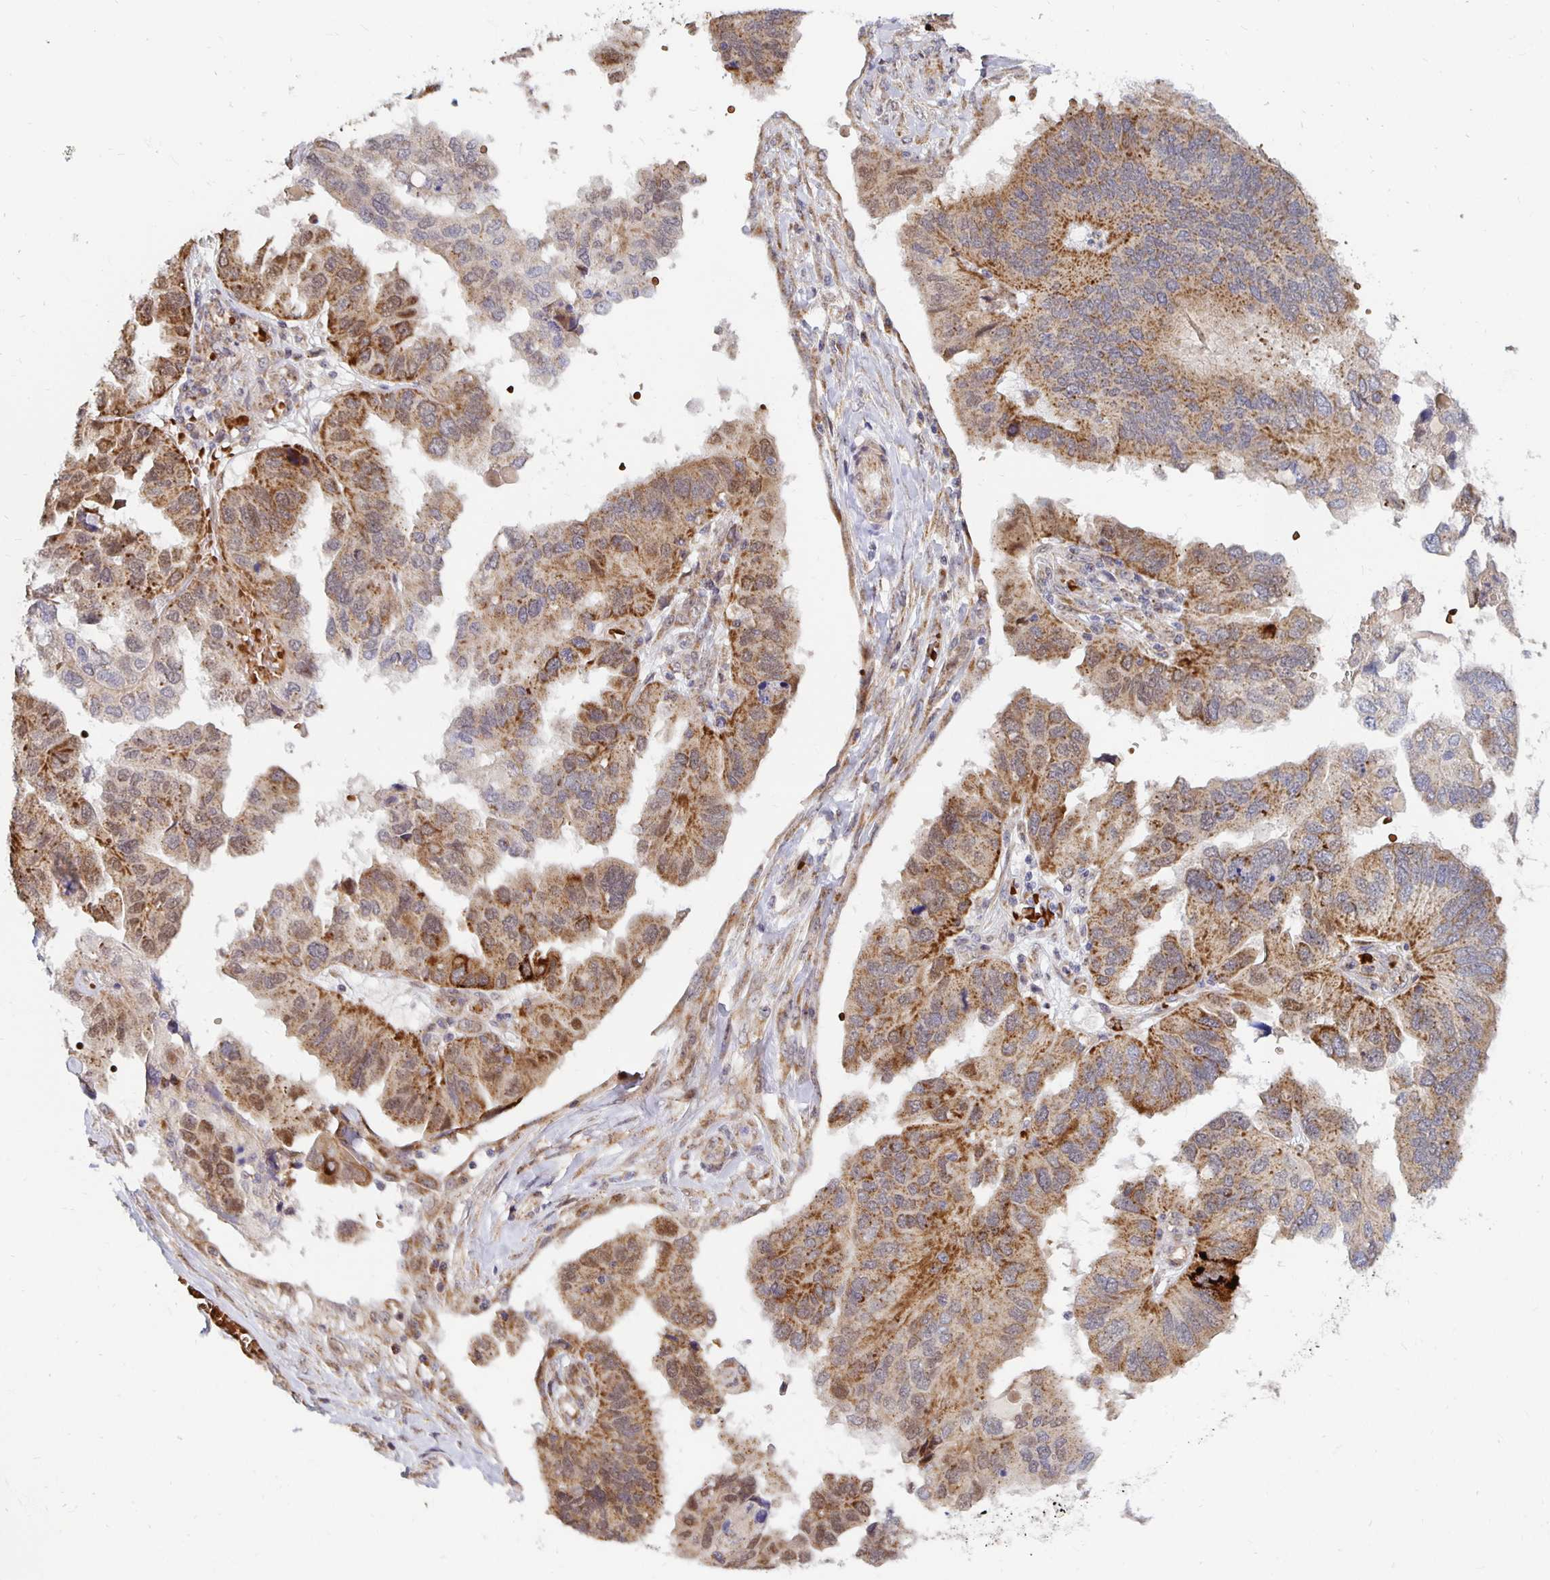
{"staining": {"intensity": "moderate", "quantity": "25%-75%", "location": "cytoplasmic/membranous,nuclear"}, "tissue": "ovarian cancer", "cell_type": "Tumor cells", "image_type": "cancer", "snomed": [{"axis": "morphology", "description": "Cystadenocarcinoma, serous, NOS"}, {"axis": "topography", "description": "Ovary"}], "caption": "A brown stain highlights moderate cytoplasmic/membranous and nuclear positivity of a protein in human serous cystadenocarcinoma (ovarian) tumor cells. (Stains: DAB in brown, nuclei in blue, Microscopy: brightfield microscopy at high magnification).", "gene": "MRPL28", "patient": {"sex": "female", "age": 79}}